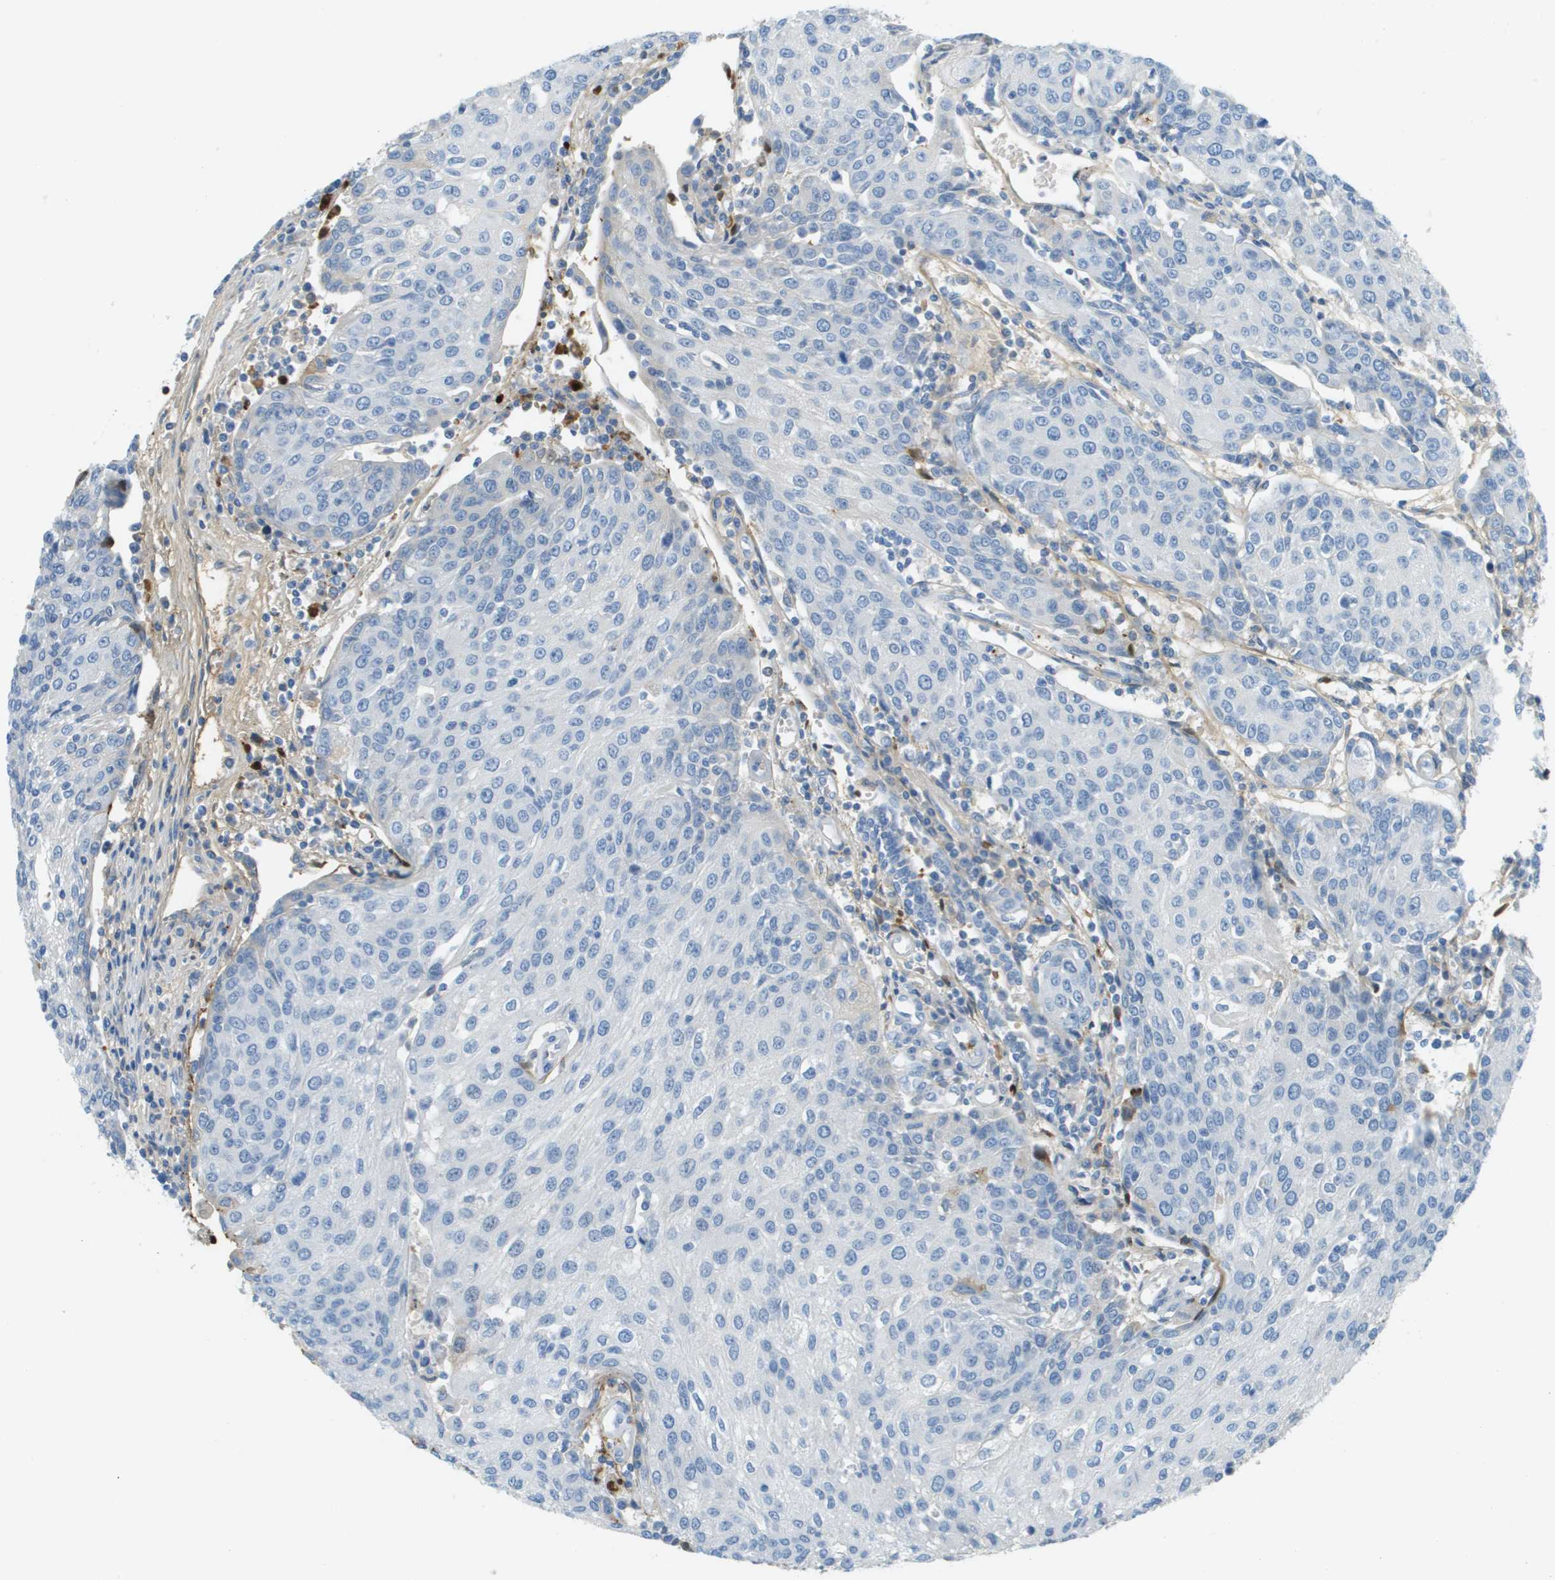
{"staining": {"intensity": "negative", "quantity": "none", "location": "none"}, "tissue": "urothelial cancer", "cell_type": "Tumor cells", "image_type": "cancer", "snomed": [{"axis": "morphology", "description": "Urothelial carcinoma, High grade"}, {"axis": "topography", "description": "Urinary bladder"}], "caption": "This is a image of IHC staining of urothelial carcinoma (high-grade), which shows no expression in tumor cells.", "gene": "DCN", "patient": {"sex": "female", "age": 85}}